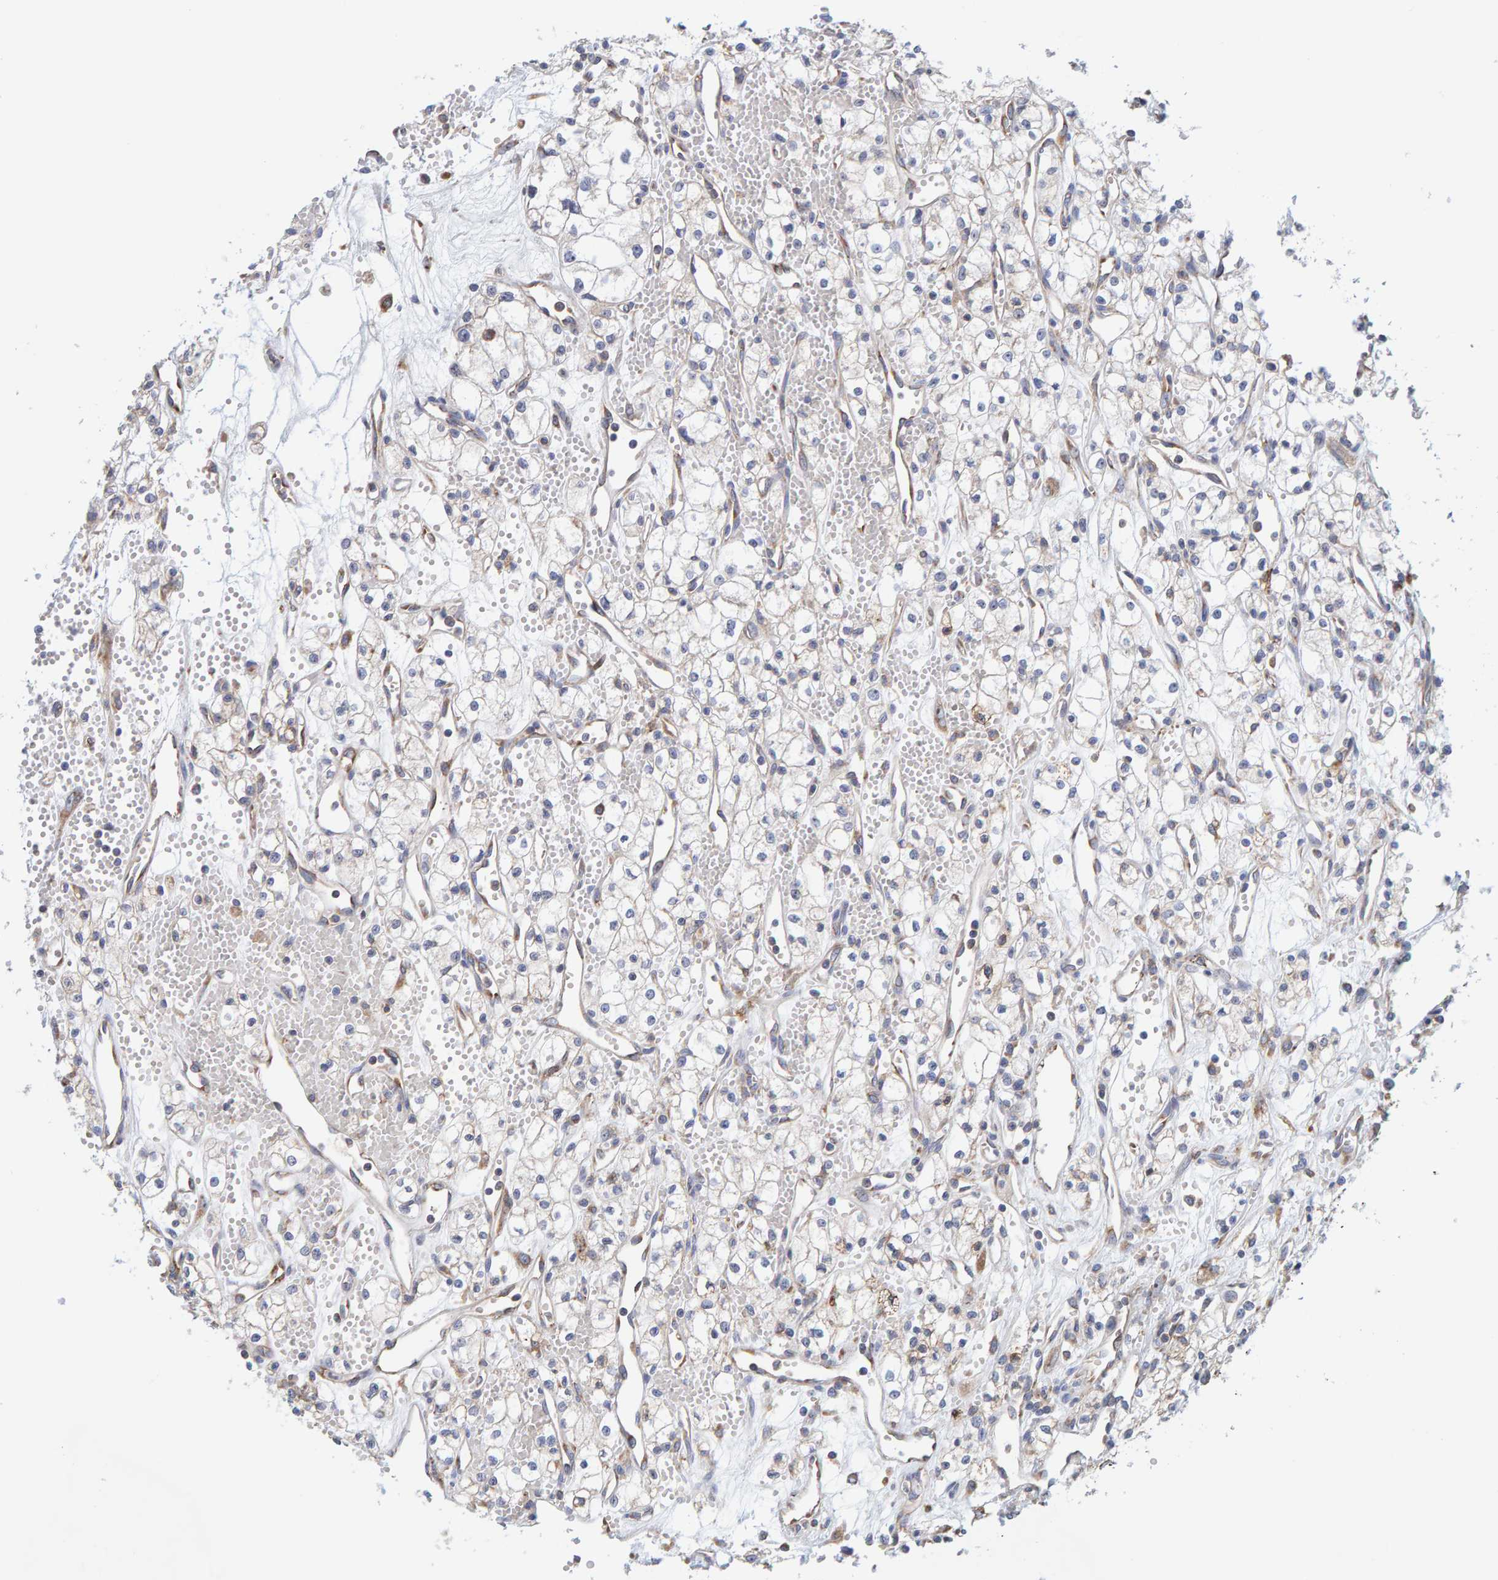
{"staining": {"intensity": "weak", "quantity": "<25%", "location": "cytoplasmic/membranous"}, "tissue": "renal cancer", "cell_type": "Tumor cells", "image_type": "cancer", "snomed": [{"axis": "morphology", "description": "Adenocarcinoma, NOS"}, {"axis": "topography", "description": "Kidney"}], "caption": "DAB (3,3'-diaminobenzidine) immunohistochemical staining of human renal cancer reveals no significant positivity in tumor cells.", "gene": "SGPL1", "patient": {"sex": "male", "age": 59}}